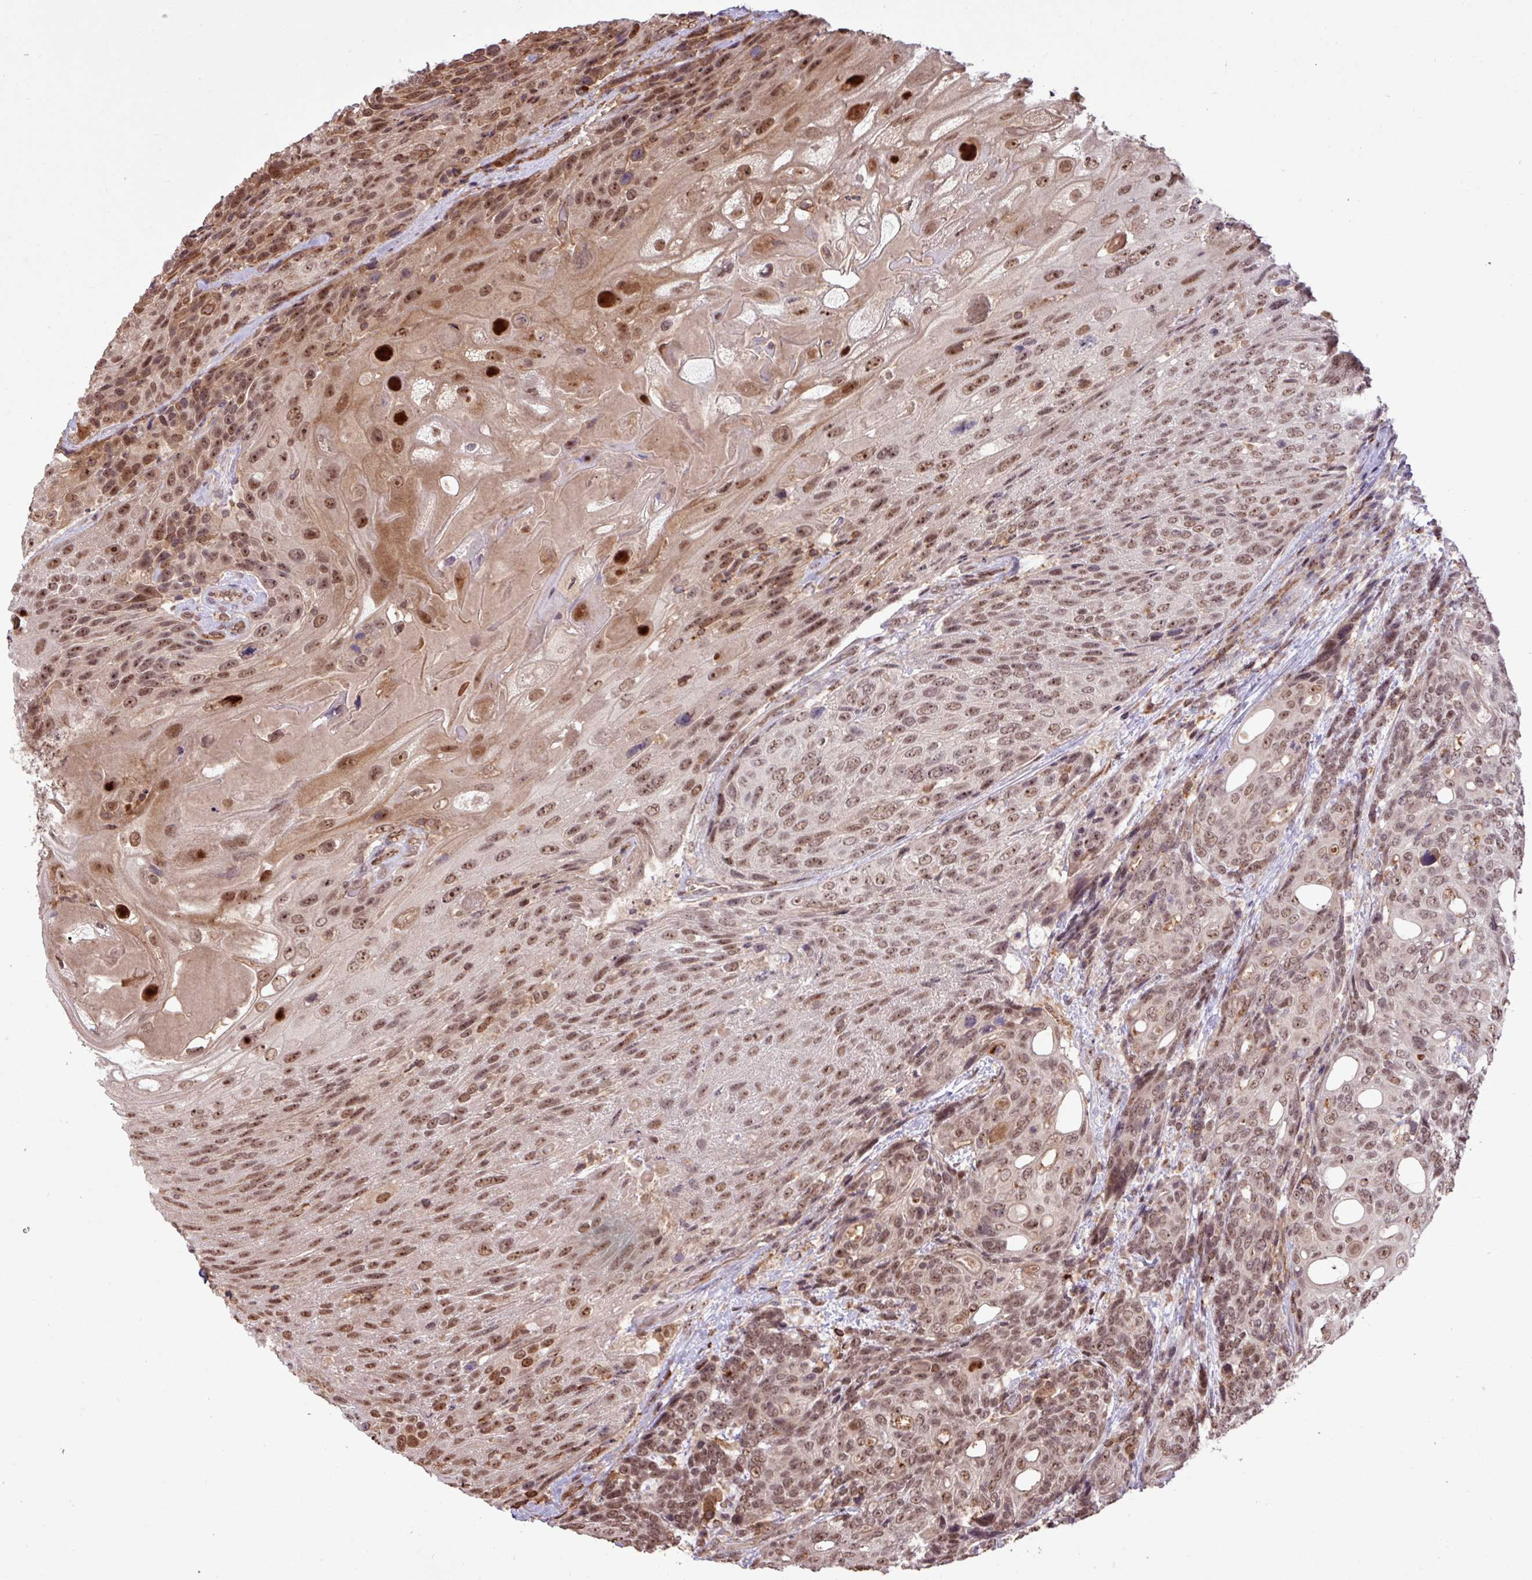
{"staining": {"intensity": "moderate", "quantity": ">75%", "location": "nuclear"}, "tissue": "urothelial cancer", "cell_type": "Tumor cells", "image_type": "cancer", "snomed": [{"axis": "morphology", "description": "Urothelial carcinoma, High grade"}, {"axis": "topography", "description": "Urinary bladder"}], "caption": "Protein expression analysis of human high-grade urothelial carcinoma reveals moderate nuclear positivity in approximately >75% of tumor cells.", "gene": "GON7", "patient": {"sex": "female", "age": 70}}